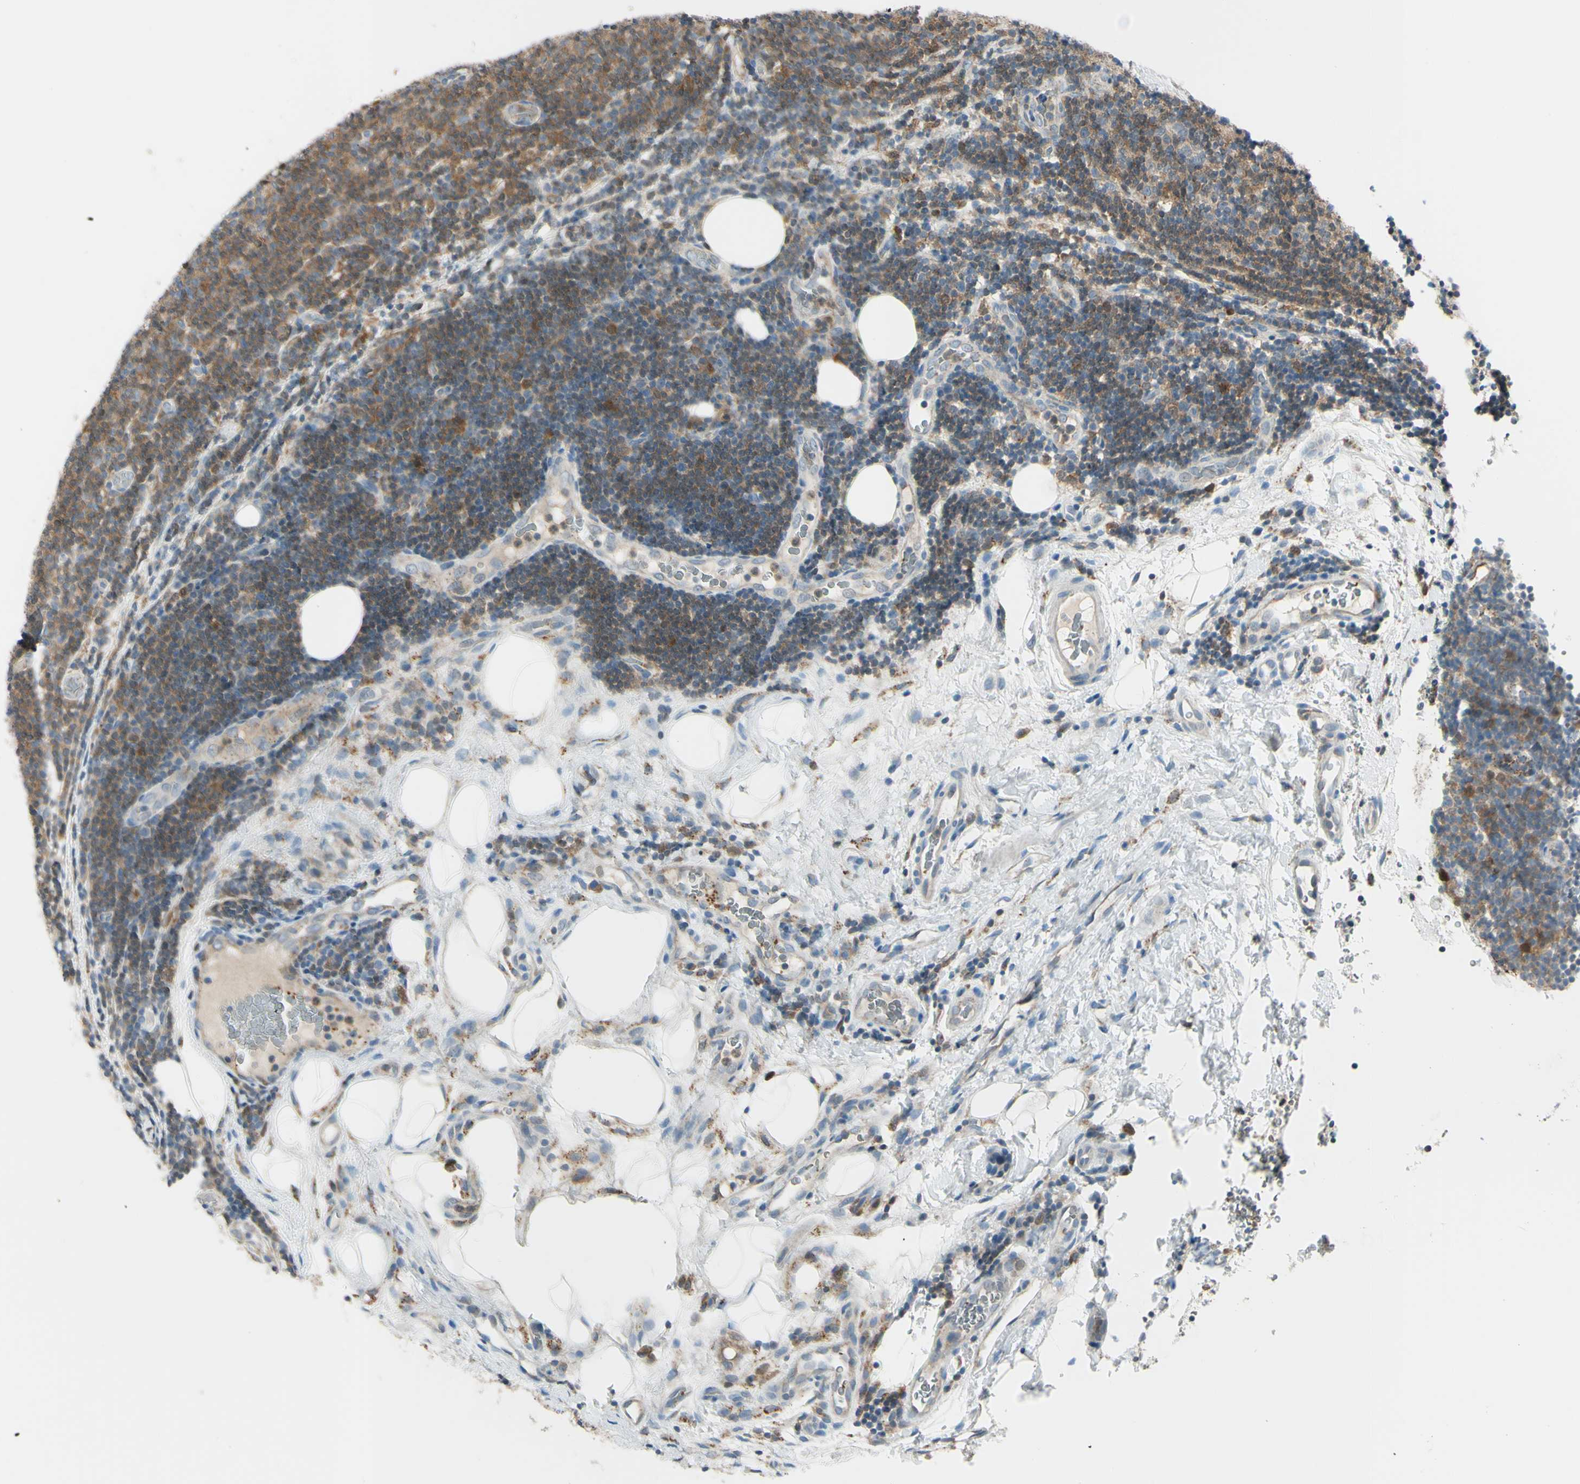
{"staining": {"intensity": "moderate", "quantity": ">75%", "location": "cytoplasmic/membranous"}, "tissue": "lymphoma", "cell_type": "Tumor cells", "image_type": "cancer", "snomed": [{"axis": "morphology", "description": "Malignant lymphoma, non-Hodgkin's type, Low grade"}, {"axis": "topography", "description": "Lymph node"}], "caption": "A histopathology image showing moderate cytoplasmic/membranous staining in about >75% of tumor cells in malignant lymphoma, non-Hodgkin's type (low-grade), as visualized by brown immunohistochemical staining.", "gene": "CYRIB", "patient": {"sex": "male", "age": 83}}